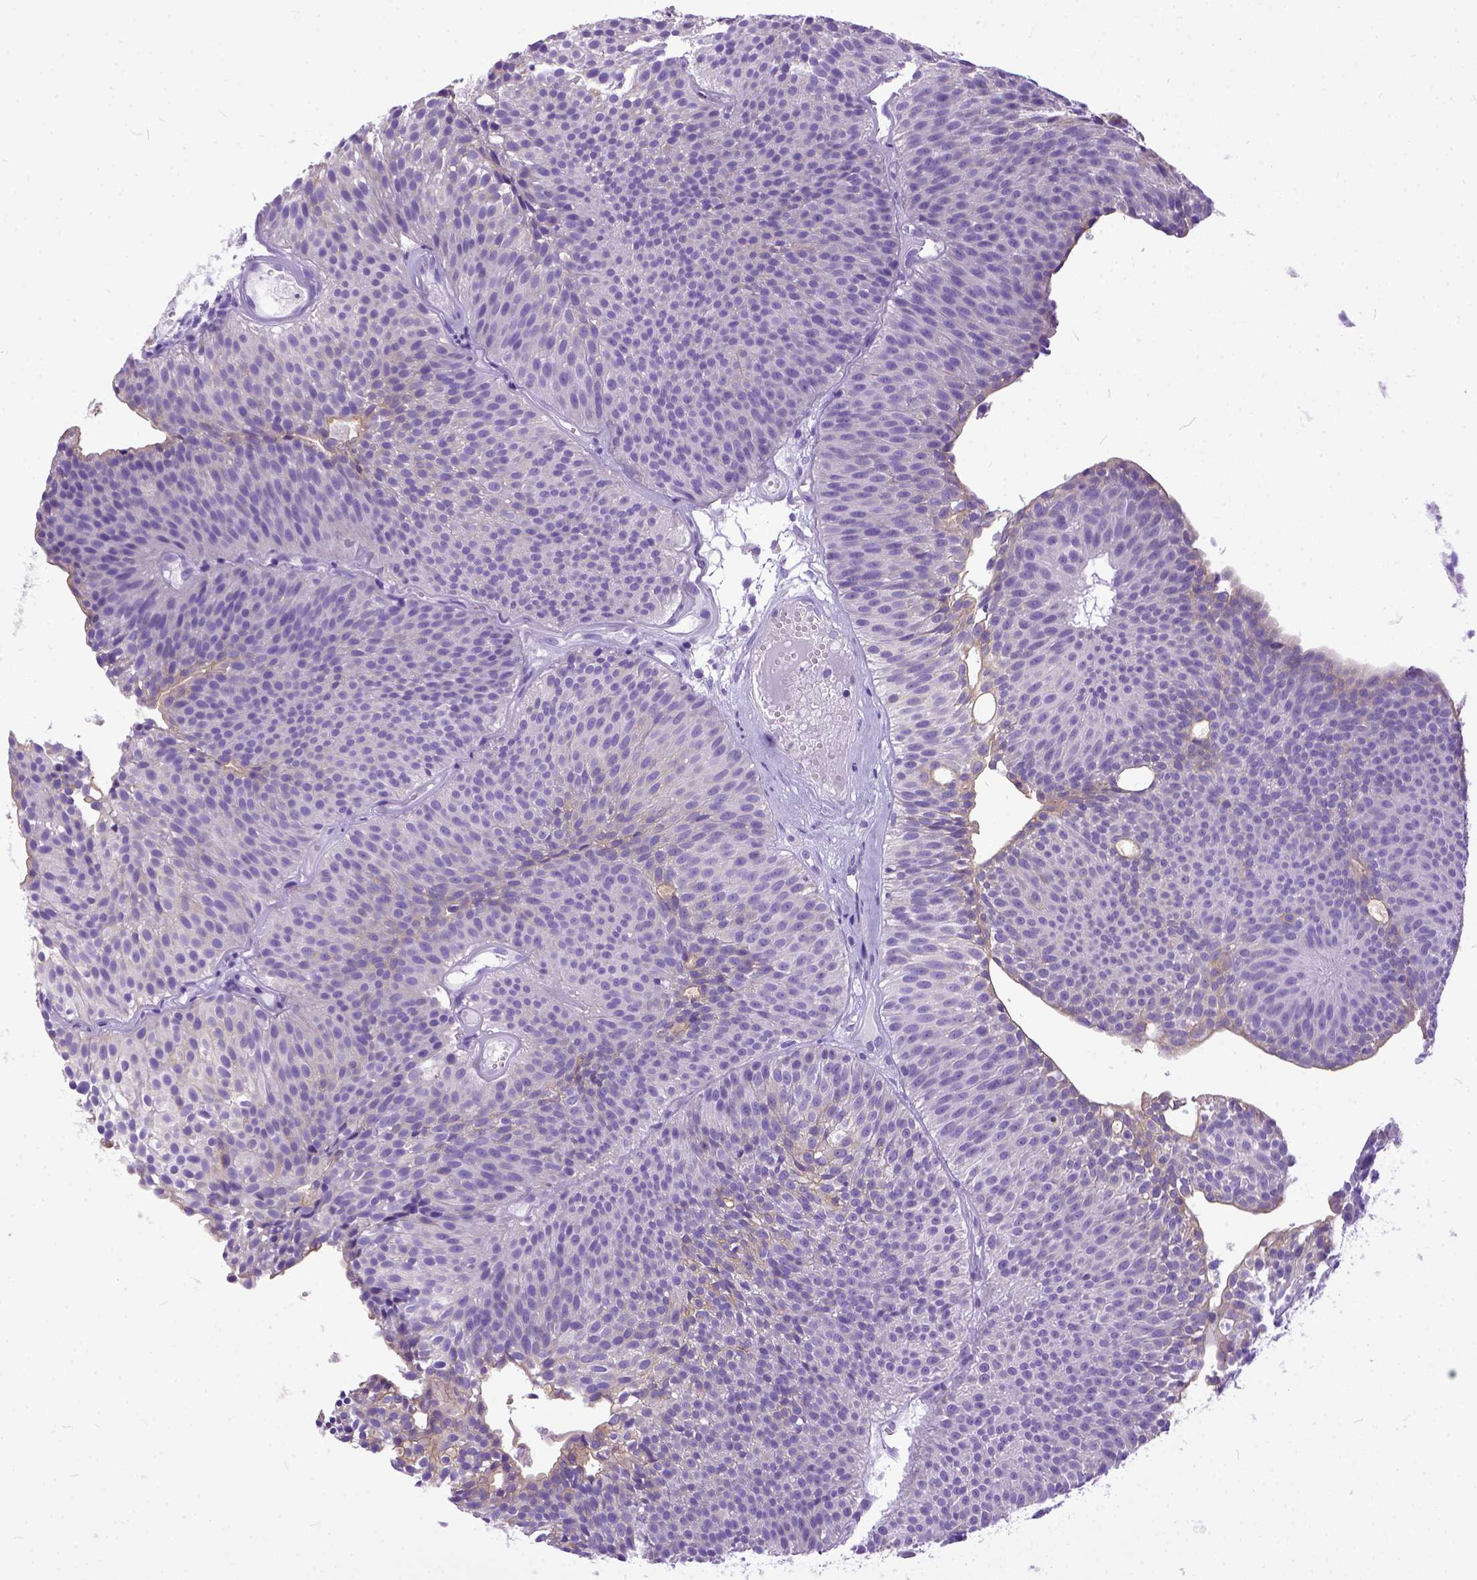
{"staining": {"intensity": "negative", "quantity": "none", "location": "none"}, "tissue": "urothelial cancer", "cell_type": "Tumor cells", "image_type": "cancer", "snomed": [{"axis": "morphology", "description": "Urothelial carcinoma, Low grade"}, {"axis": "topography", "description": "Urinary bladder"}], "caption": "Urothelial carcinoma (low-grade) was stained to show a protein in brown. There is no significant positivity in tumor cells. Nuclei are stained in blue.", "gene": "PPL", "patient": {"sex": "male", "age": 63}}